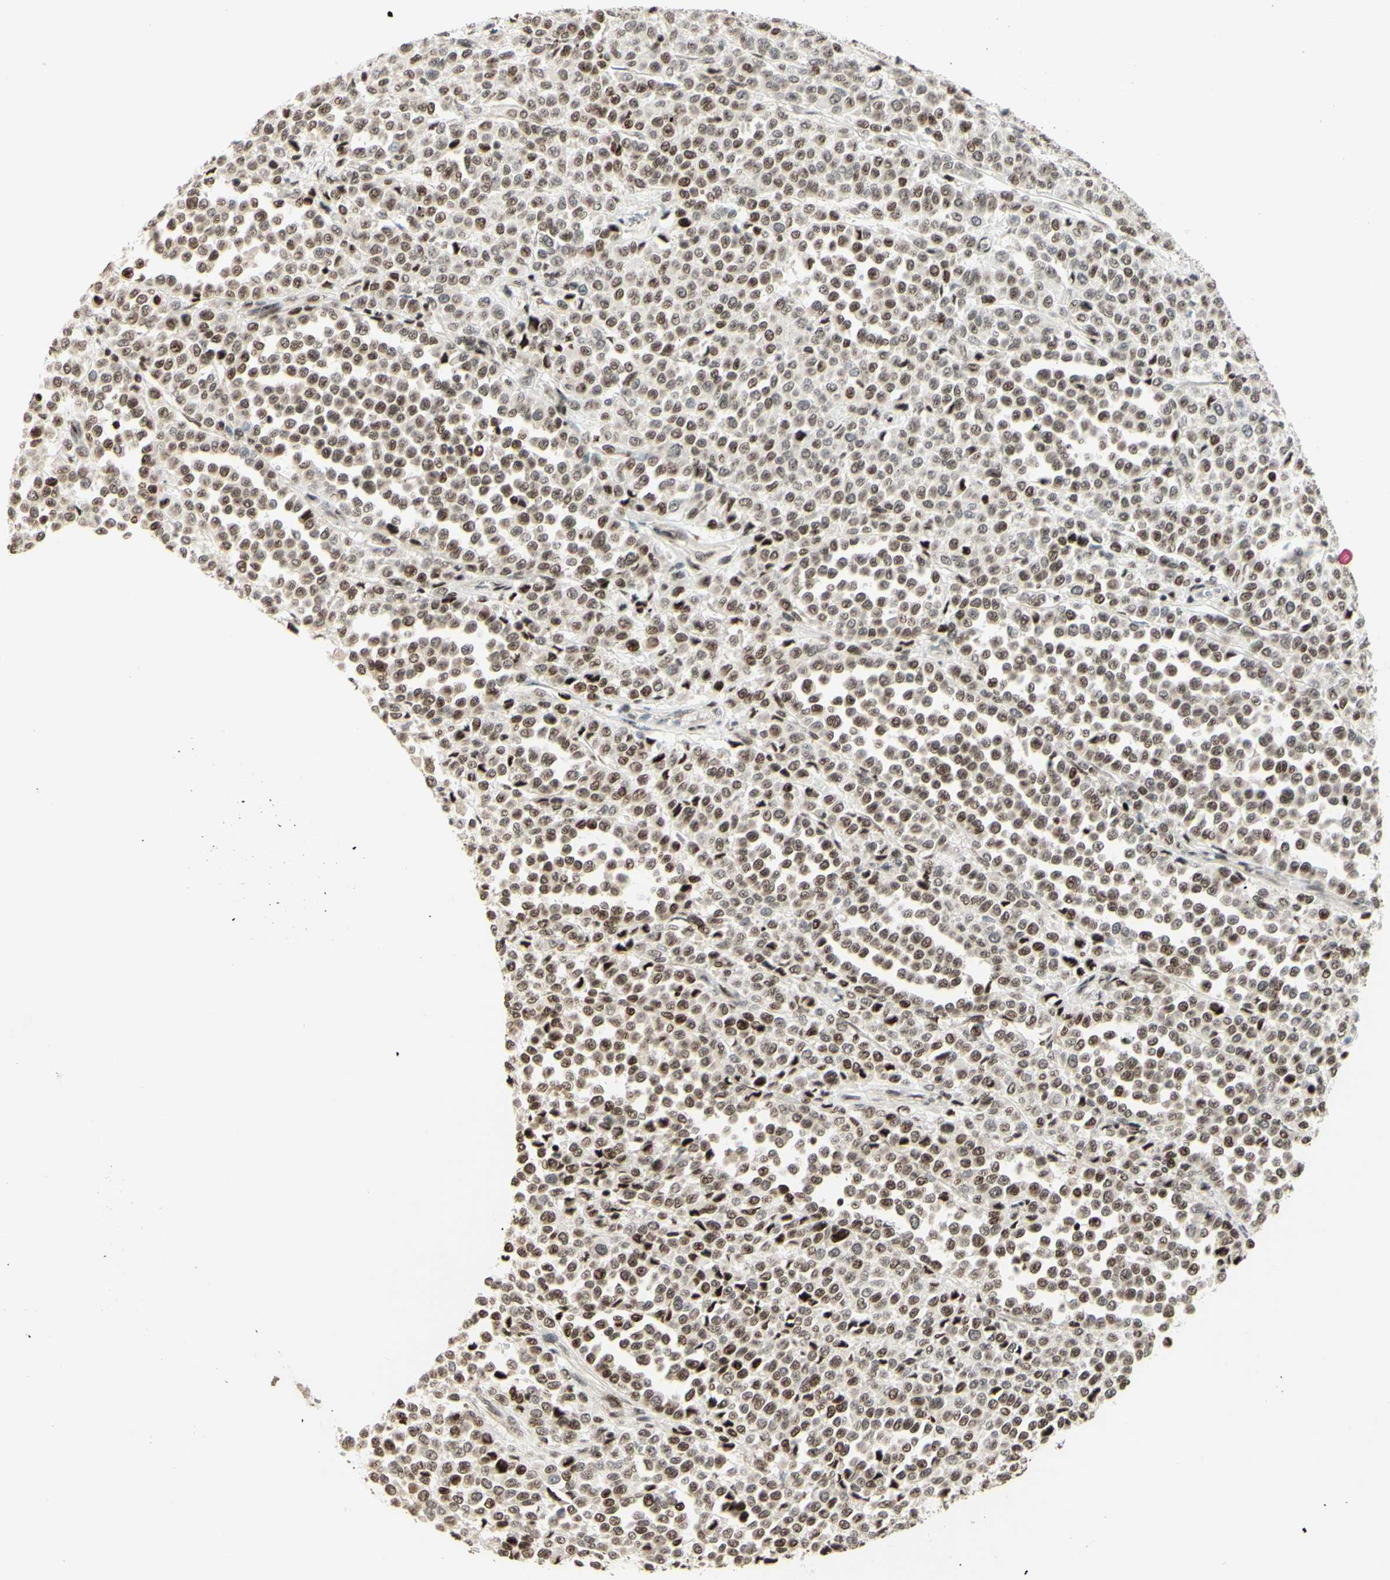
{"staining": {"intensity": "moderate", "quantity": ">75%", "location": "nuclear"}, "tissue": "melanoma", "cell_type": "Tumor cells", "image_type": "cancer", "snomed": [{"axis": "morphology", "description": "Malignant melanoma, Metastatic site"}, {"axis": "topography", "description": "Pancreas"}], "caption": "Brown immunohistochemical staining in human melanoma shows moderate nuclear positivity in approximately >75% of tumor cells.", "gene": "CDKL5", "patient": {"sex": "female", "age": 30}}